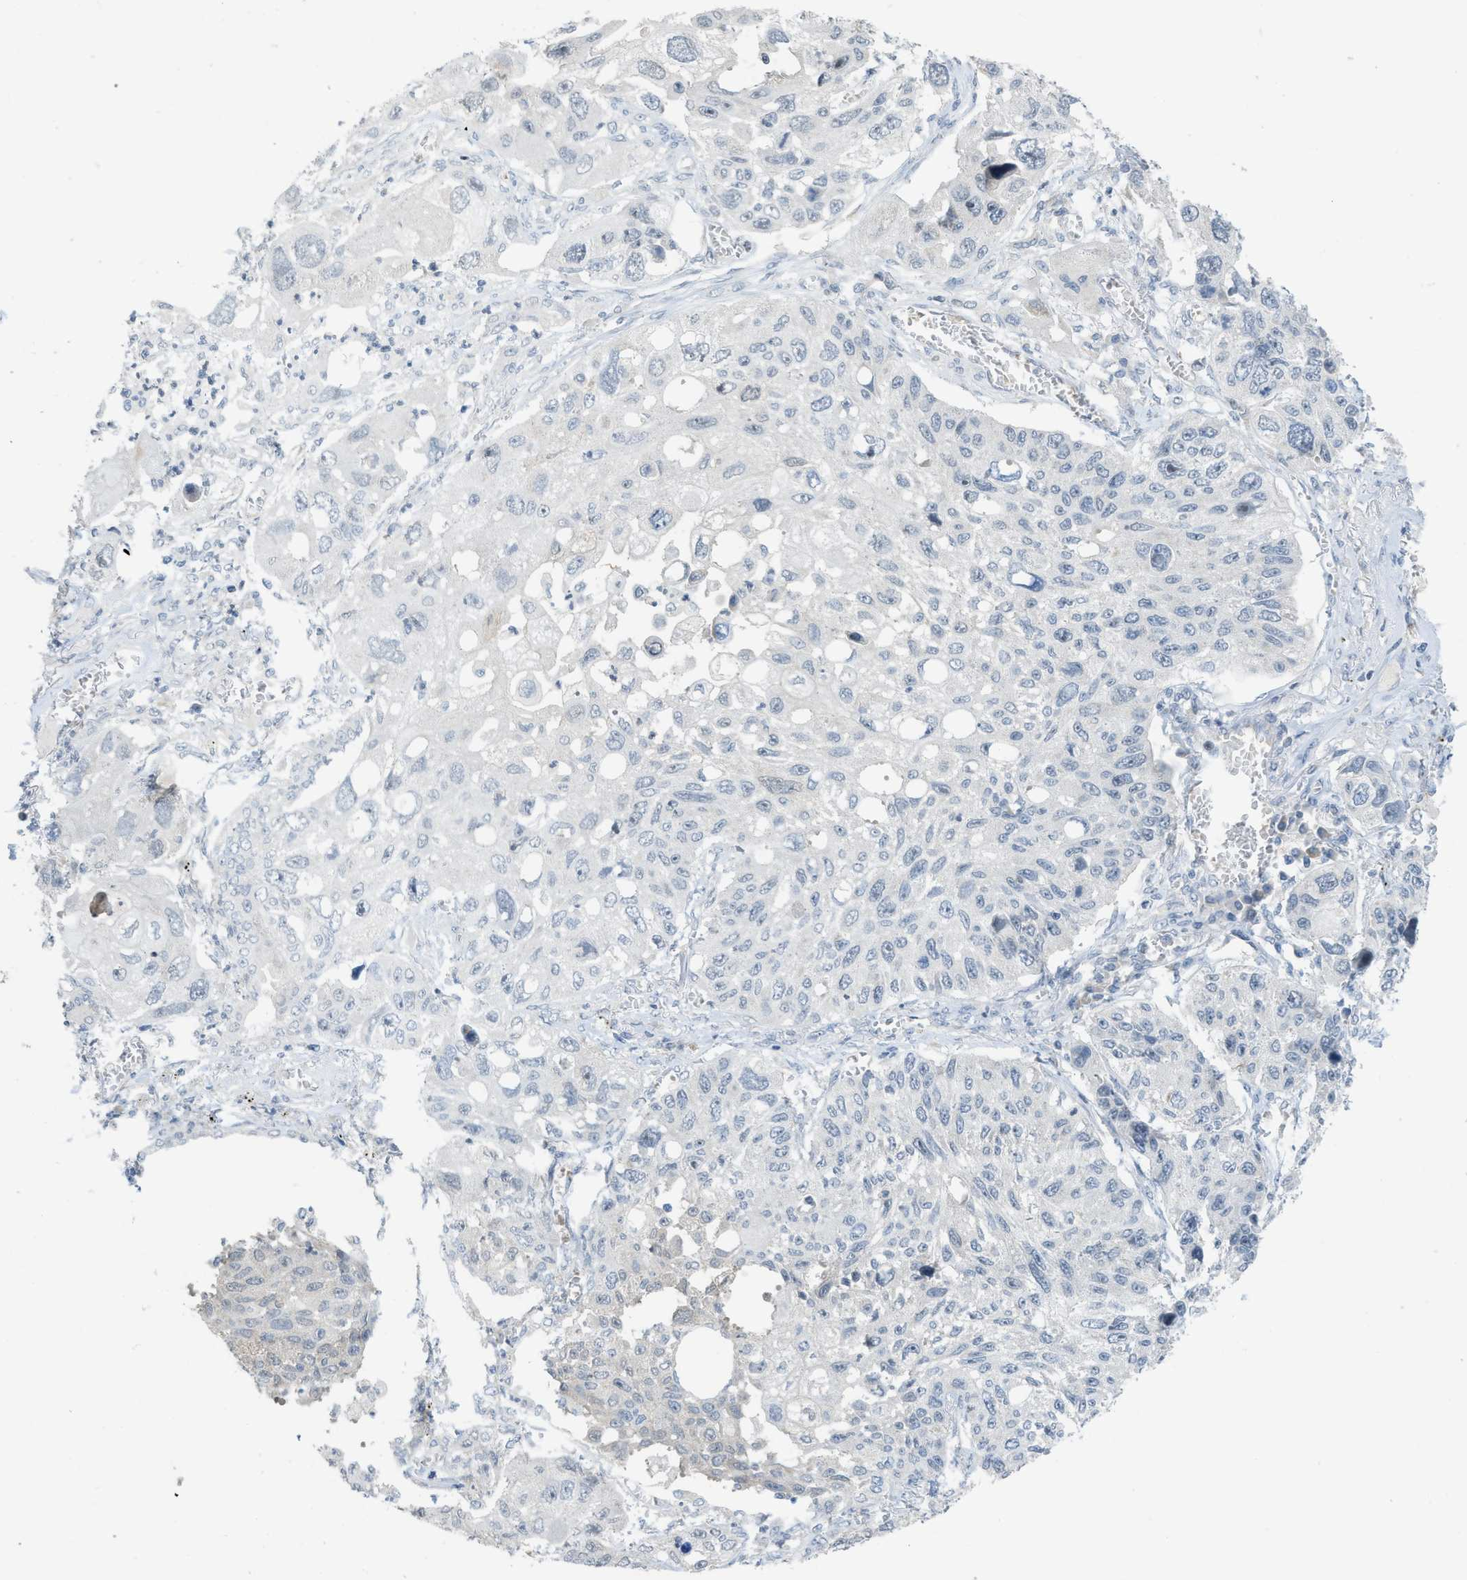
{"staining": {"intensity": "negative", "quantity": "none", "location": "none"}, "tissue": "lung cancer", "cell_type": "Tumor cells", "image_type": "cancer", "snomed": [{"axis": "morphology", "description": "Squamous cell carcinoma, NOS"}, {"axis": "topography", "description": "Lung"}], "caption": "The photomicrograph displays no staining of tumor cells in lung squamous cell carcinoma. Nuclei are stained in blue.", "gene": "TXNDC2", "patient": {"sex": "male", "age": 71}}